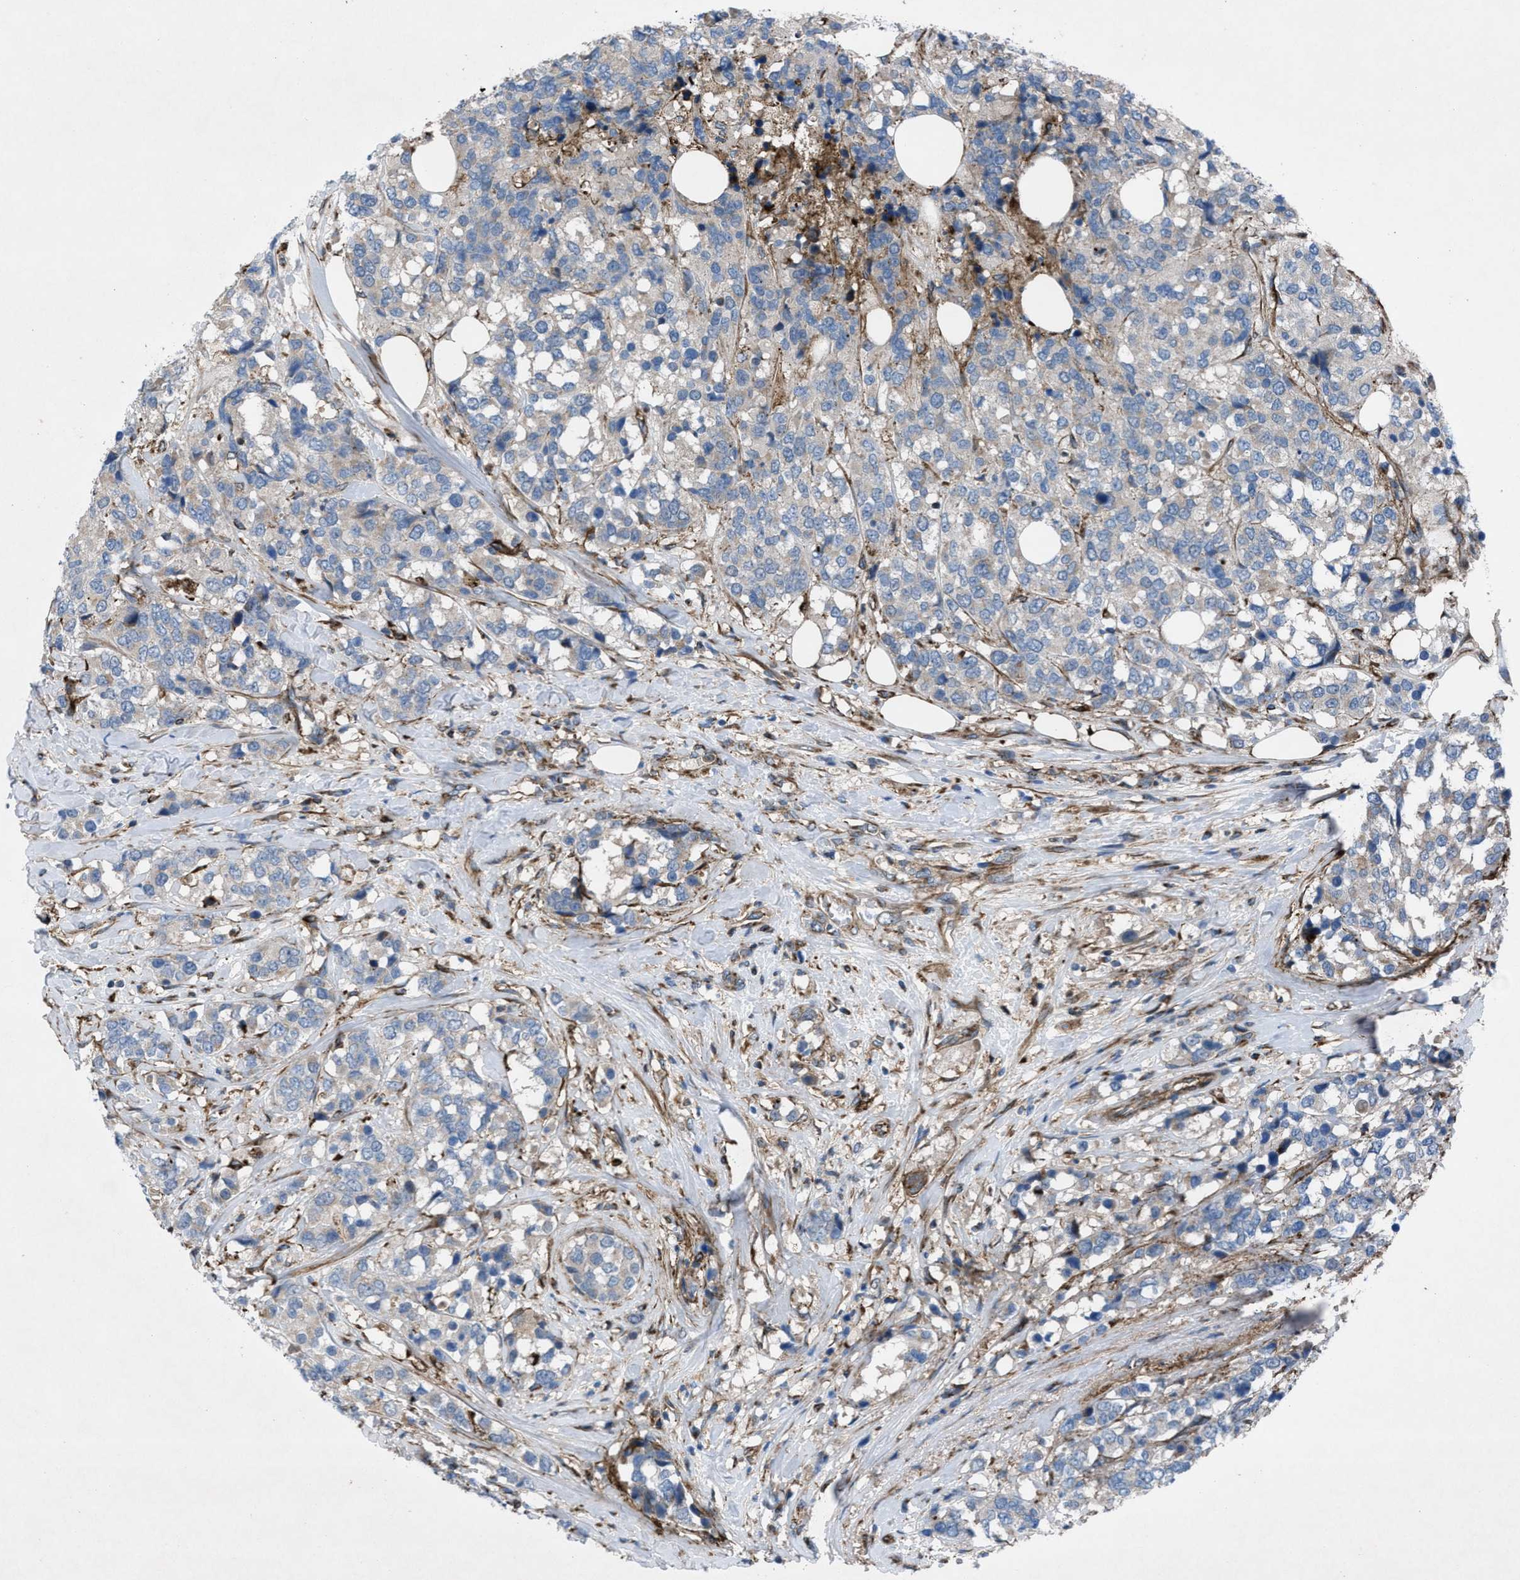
{"staining": {"intensity": "weak", "quantity": "<25%", "location": "cytoplasmic/membranous"}, "tissue": "breast cancer", "cell_type": "Tumor cells", "image_type": "cancer", "snomed": [{"axis": "morphology", "description": "Lobular carcinoma"}, {"axis": "topography", "description": "Breast"}], "caption": "Immunohistochemical staining of human breast lobular carcinoma shows no significant staining in tumor cells.", "gene": "SLC6A9", "patient": {"sex": "female", "age": 59}}